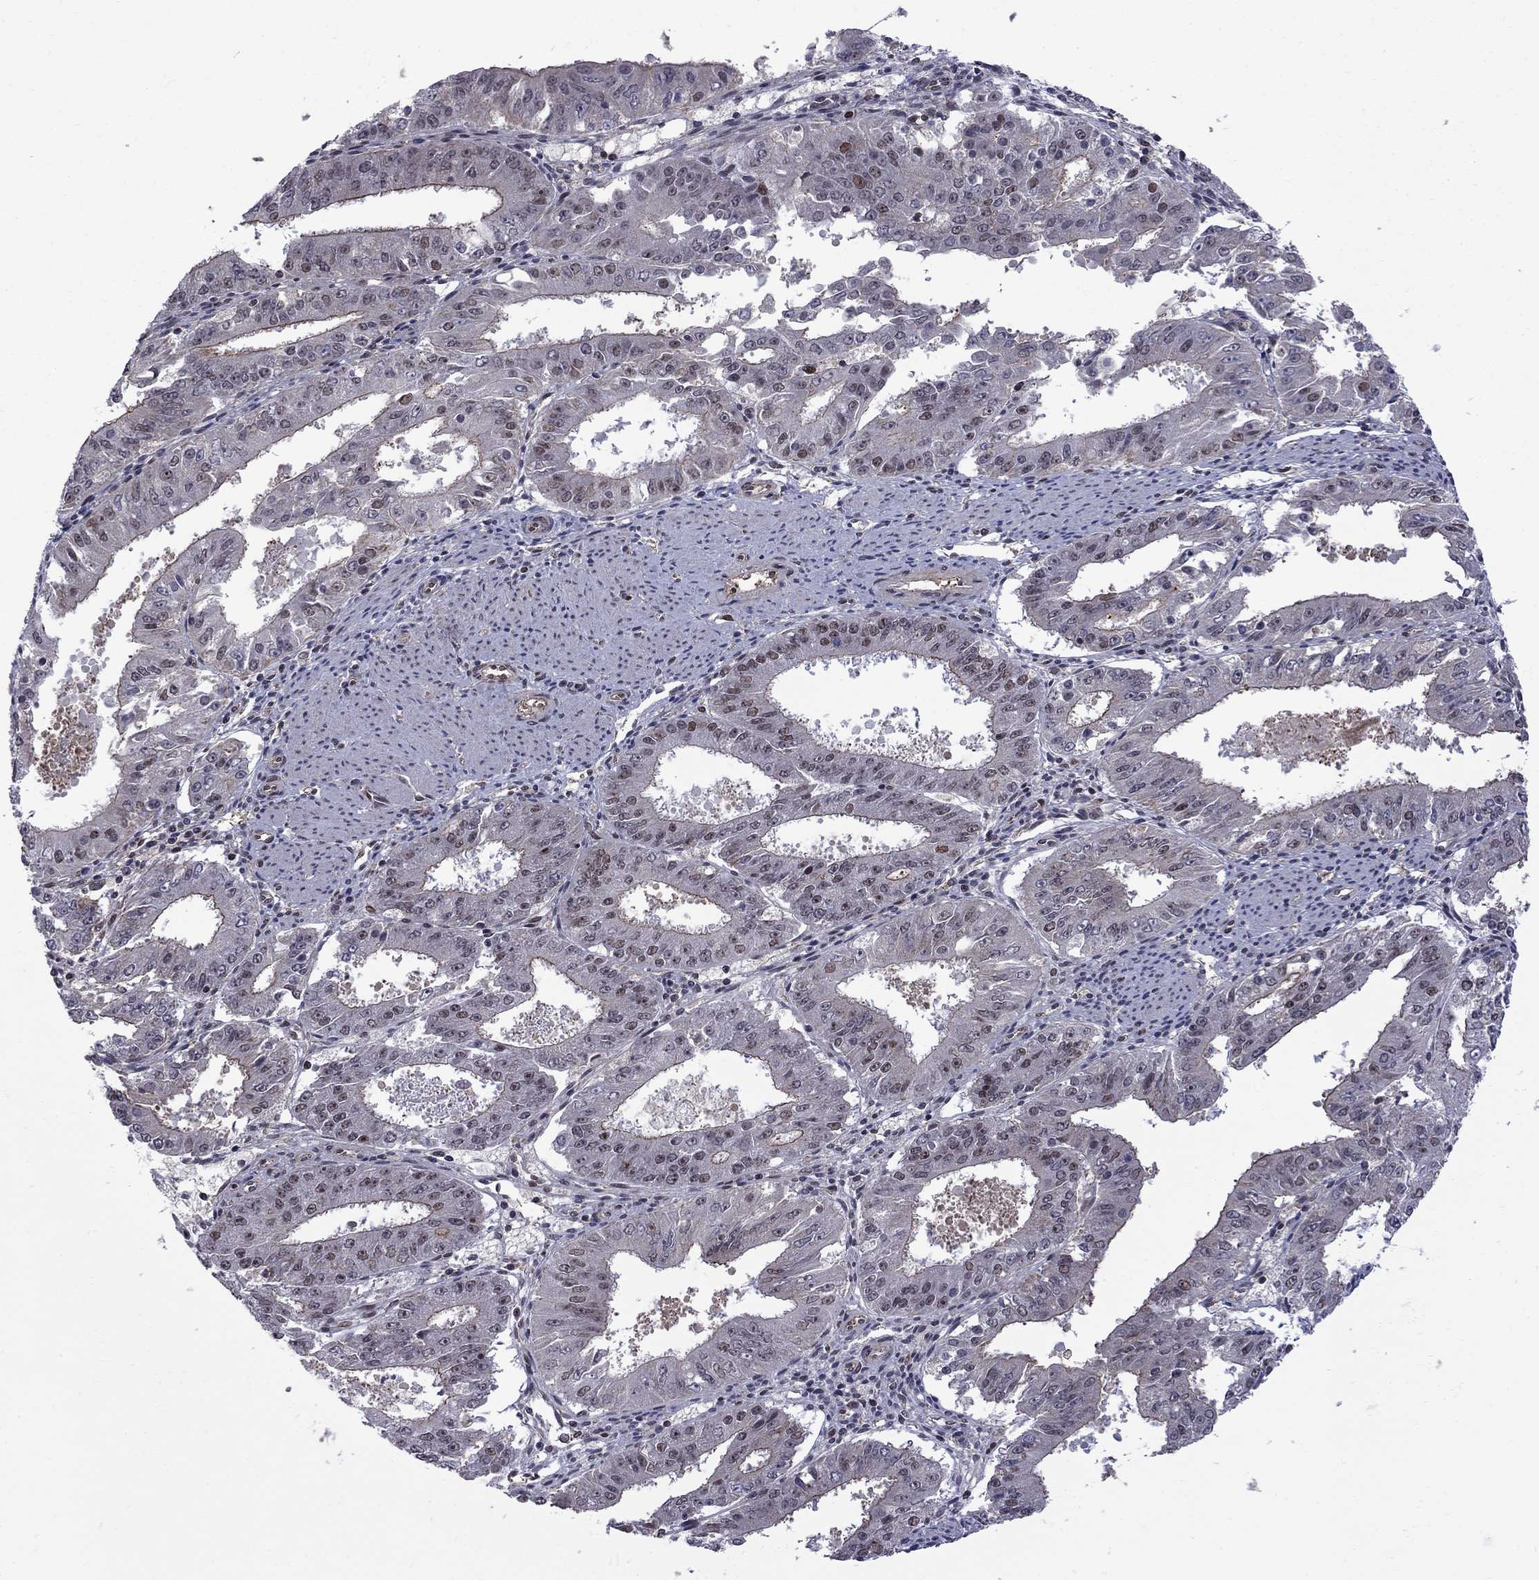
{"staining": {"intensity": "moderate", "quantity": "25%-75%", "location": "nuclear"}, "tissue": "ovarian cancer", "cell_type": "Tumor cells", "image_type": "cancer", "snomed": [{"axis": "morphology", "description": "Carcinoma, endometroid"}, {"axis": "topography", "description": "Ovary"}], "caption": "Endometroid carcinoma (ovarian) stained with immunohistochemistry (IHC) reveals moderate nuclear positivity in approximately 25%-75% of tumor cells.", "gene": "BRF1", "patient": {"sex": "female", "age": 42}}